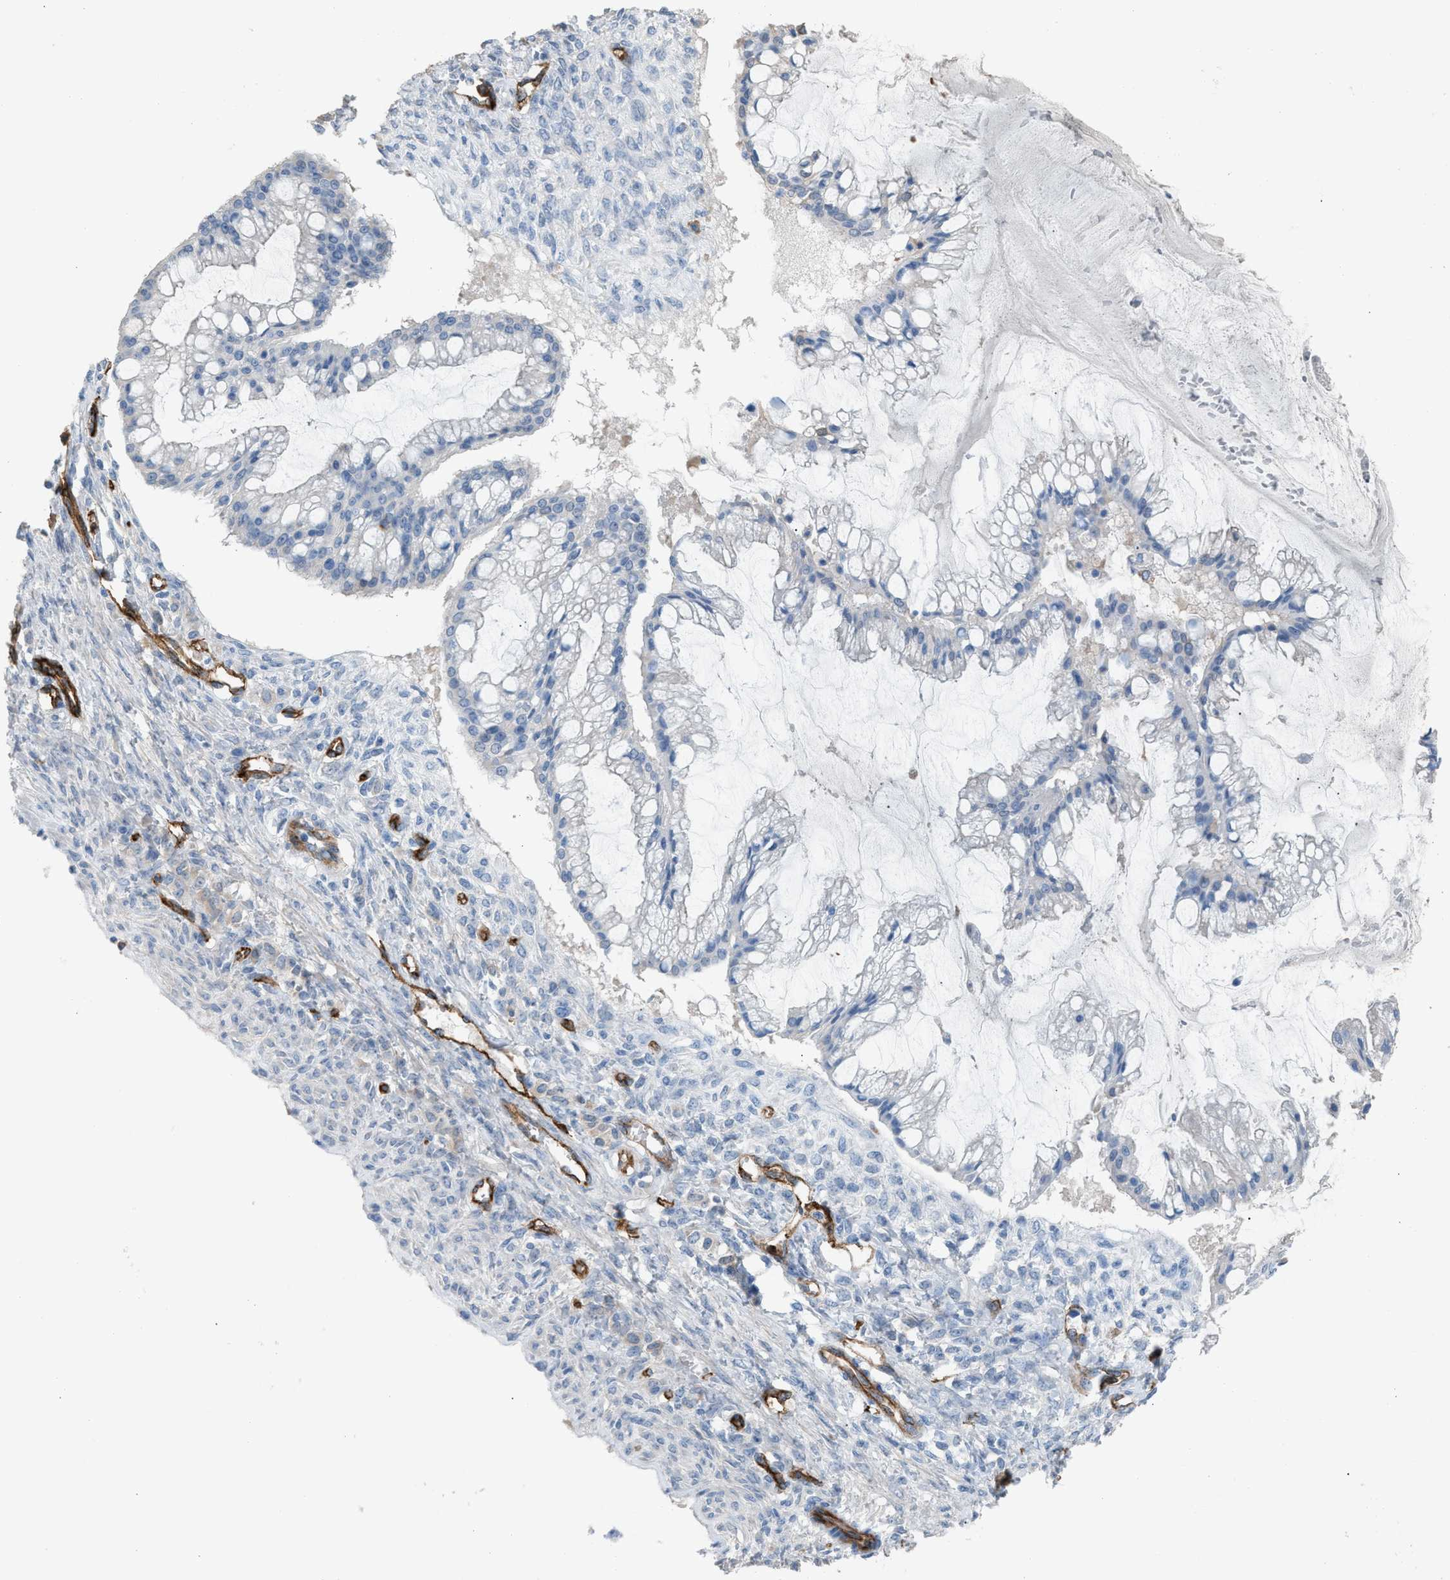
{"staining": {"intensity": "negative", "quantity": "none", "location": "none"}, "tissue": "ovarian cancer", "cell_type": "Tumor cells", "image_type": "cancer", "snomed": [{"axis": "morphology", "description": "Cystadenocarcinoma, mucinous, NOS"}, {"axis": "topography", "description": "Ovary"}], "caption": "Ovarian cancer stained for a protein using immunohistochemistry shows no staining tumor cells.", "gene": "DYSF", "patient": {"sex": "female", "age": 73}}